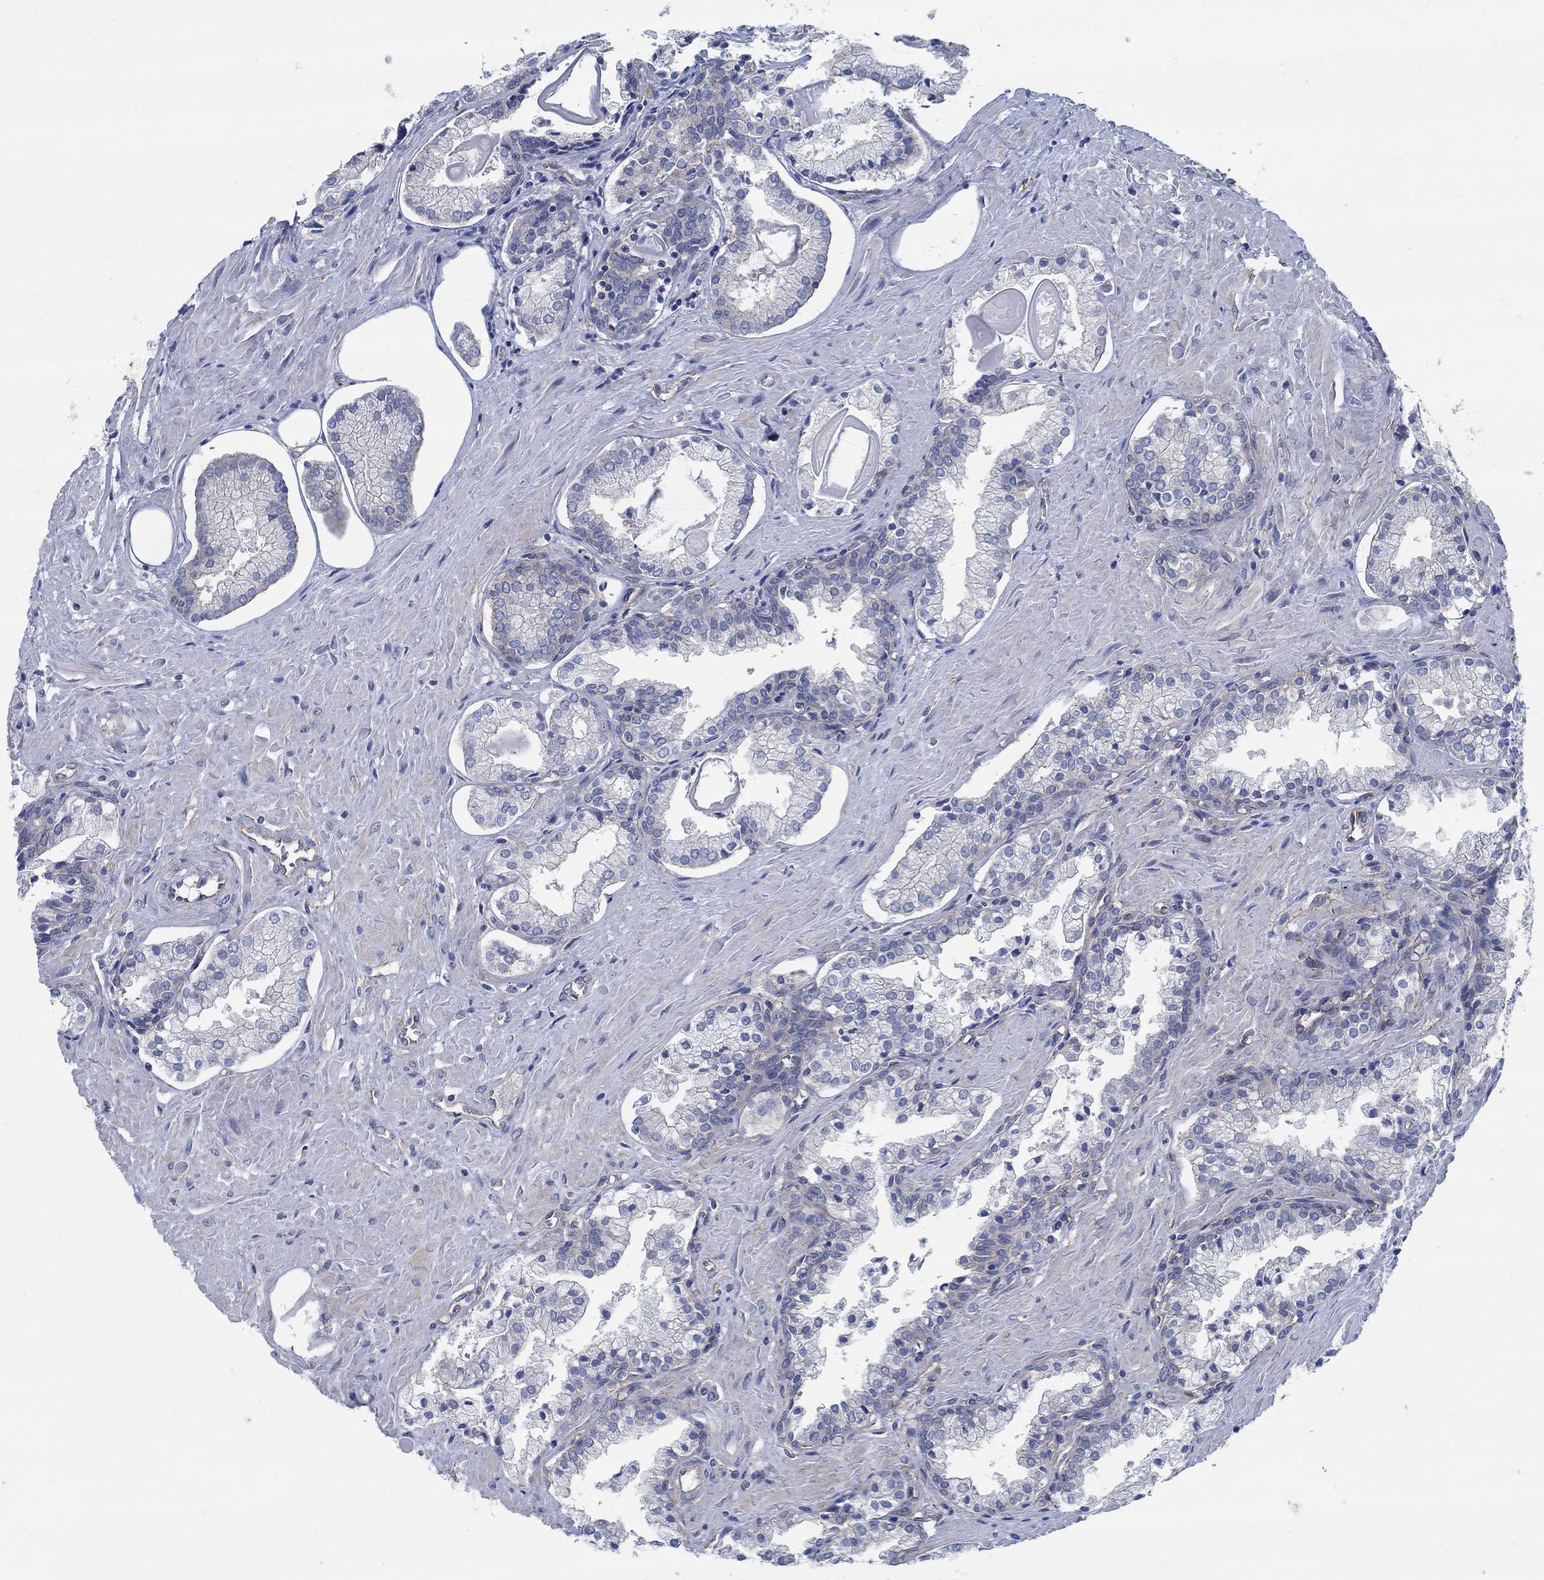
{"staining": {"intensity": "negative", "quantity": "none", "location": "none"}, "tissue": "prostate cancer", "cell_type": "Tumor cells", "image_type": "cancer", "snomed": [{"axis": "morphology", "description": "Adenocarcinoma, NOS"}, {"axis": "topography", "description": "Prostate and seminal vesicle, NOS"}, {"axis": "topography", "description": "Prostate"}], "caption": "The histopathology image displays no significant expression in tumor cells of prostate cancer.", "gene": "TMEM198", "patient": {"sex": "male", "age": 44}}